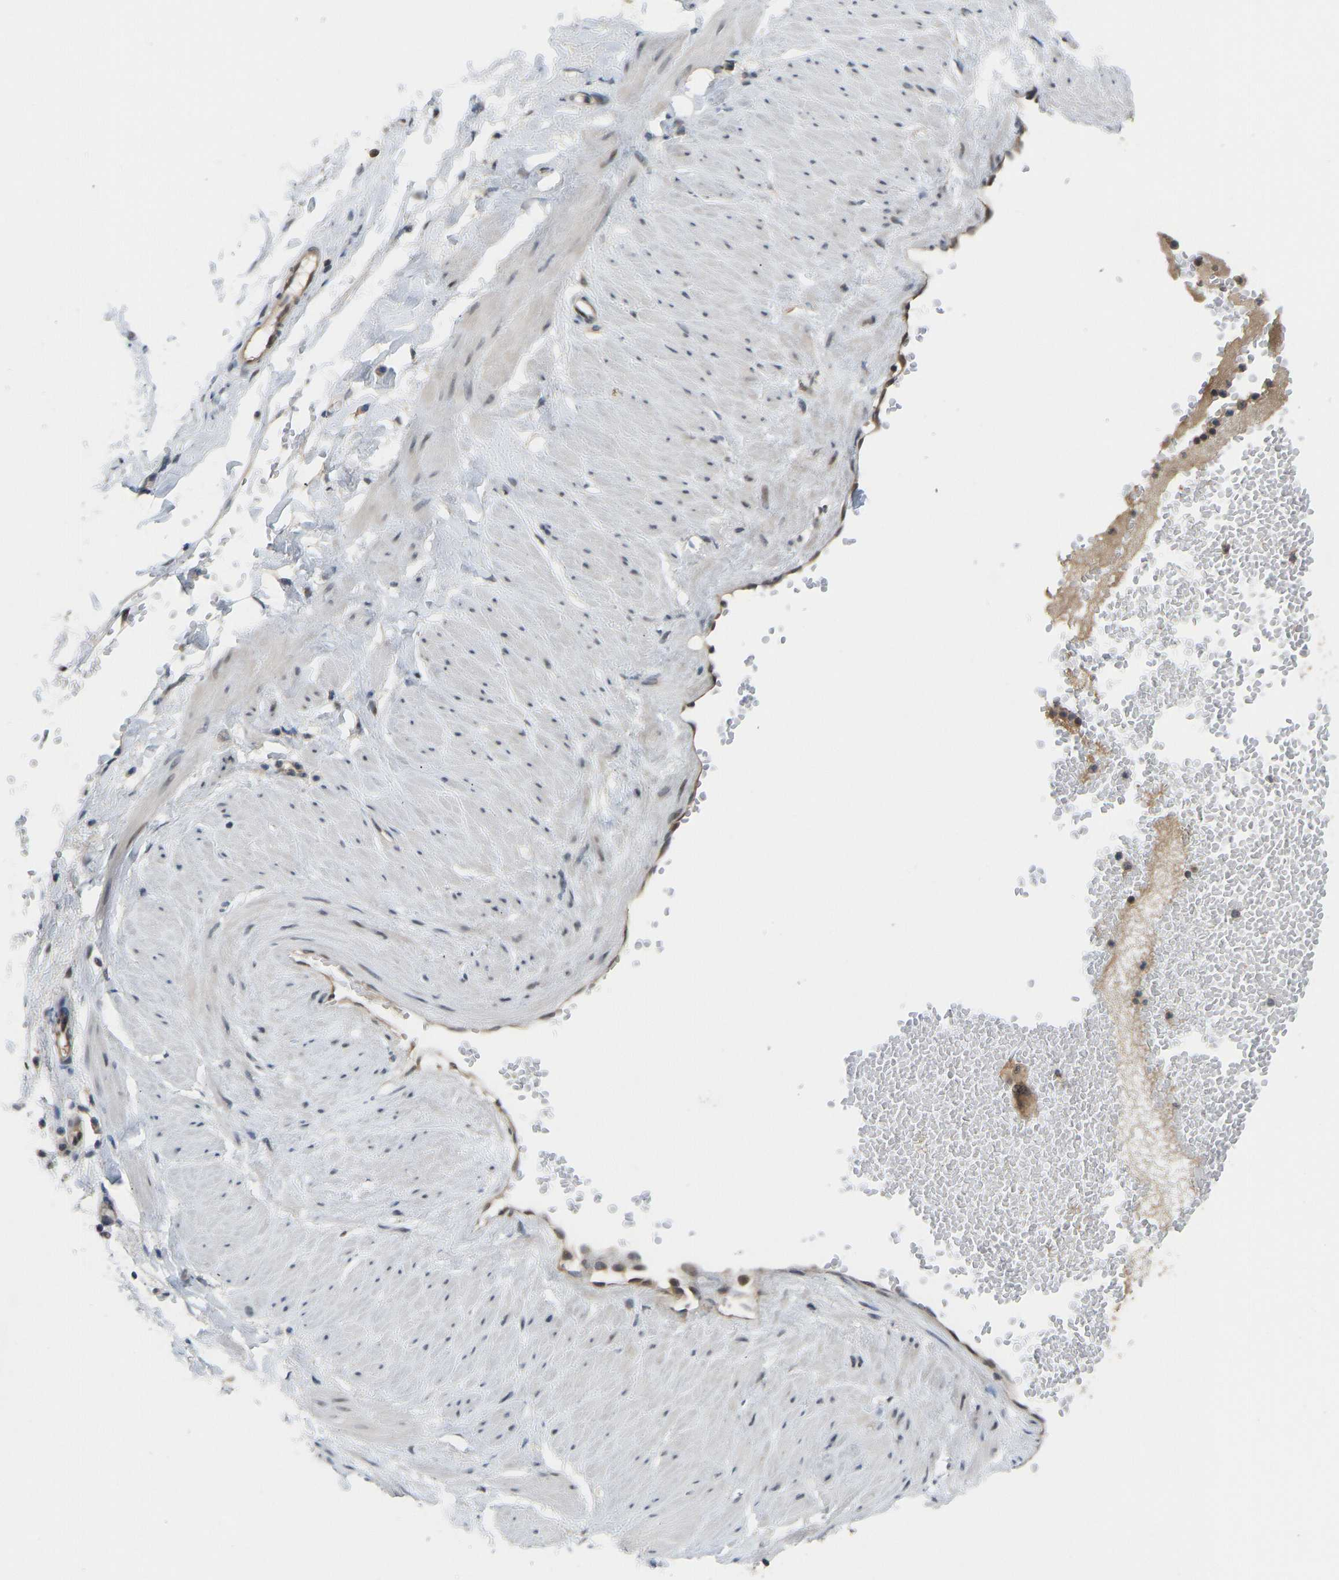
{"staining": {"intensity": "moderate", "quantity": ">75%", "location": "cytoplasmic/membranous"}, "tissue": "adipose tissue", "cell_type": "Adipocytes", "image_type": "normal", "snomed": [{"axis": "morphology", "description": "Normal tissue, NOS"}, {"axis": "topography", "description": "Soft tissue"}], "caption": "DAB (3,3'-diaminobenzidine) immunohistochemical staining of benign adipose tissue demonstrates moderate cytoplasmic/membranous protein positivity in approximately >75% of adipocytes. The protein of interest is stained brown, and the nuclei are stained in blue (DAB (3,3'-diaminobenzidine) IHC with brightfield microscopy, high magnification).", "gene": "CCT8", "patient": {"sex": "male", "age": 72}}